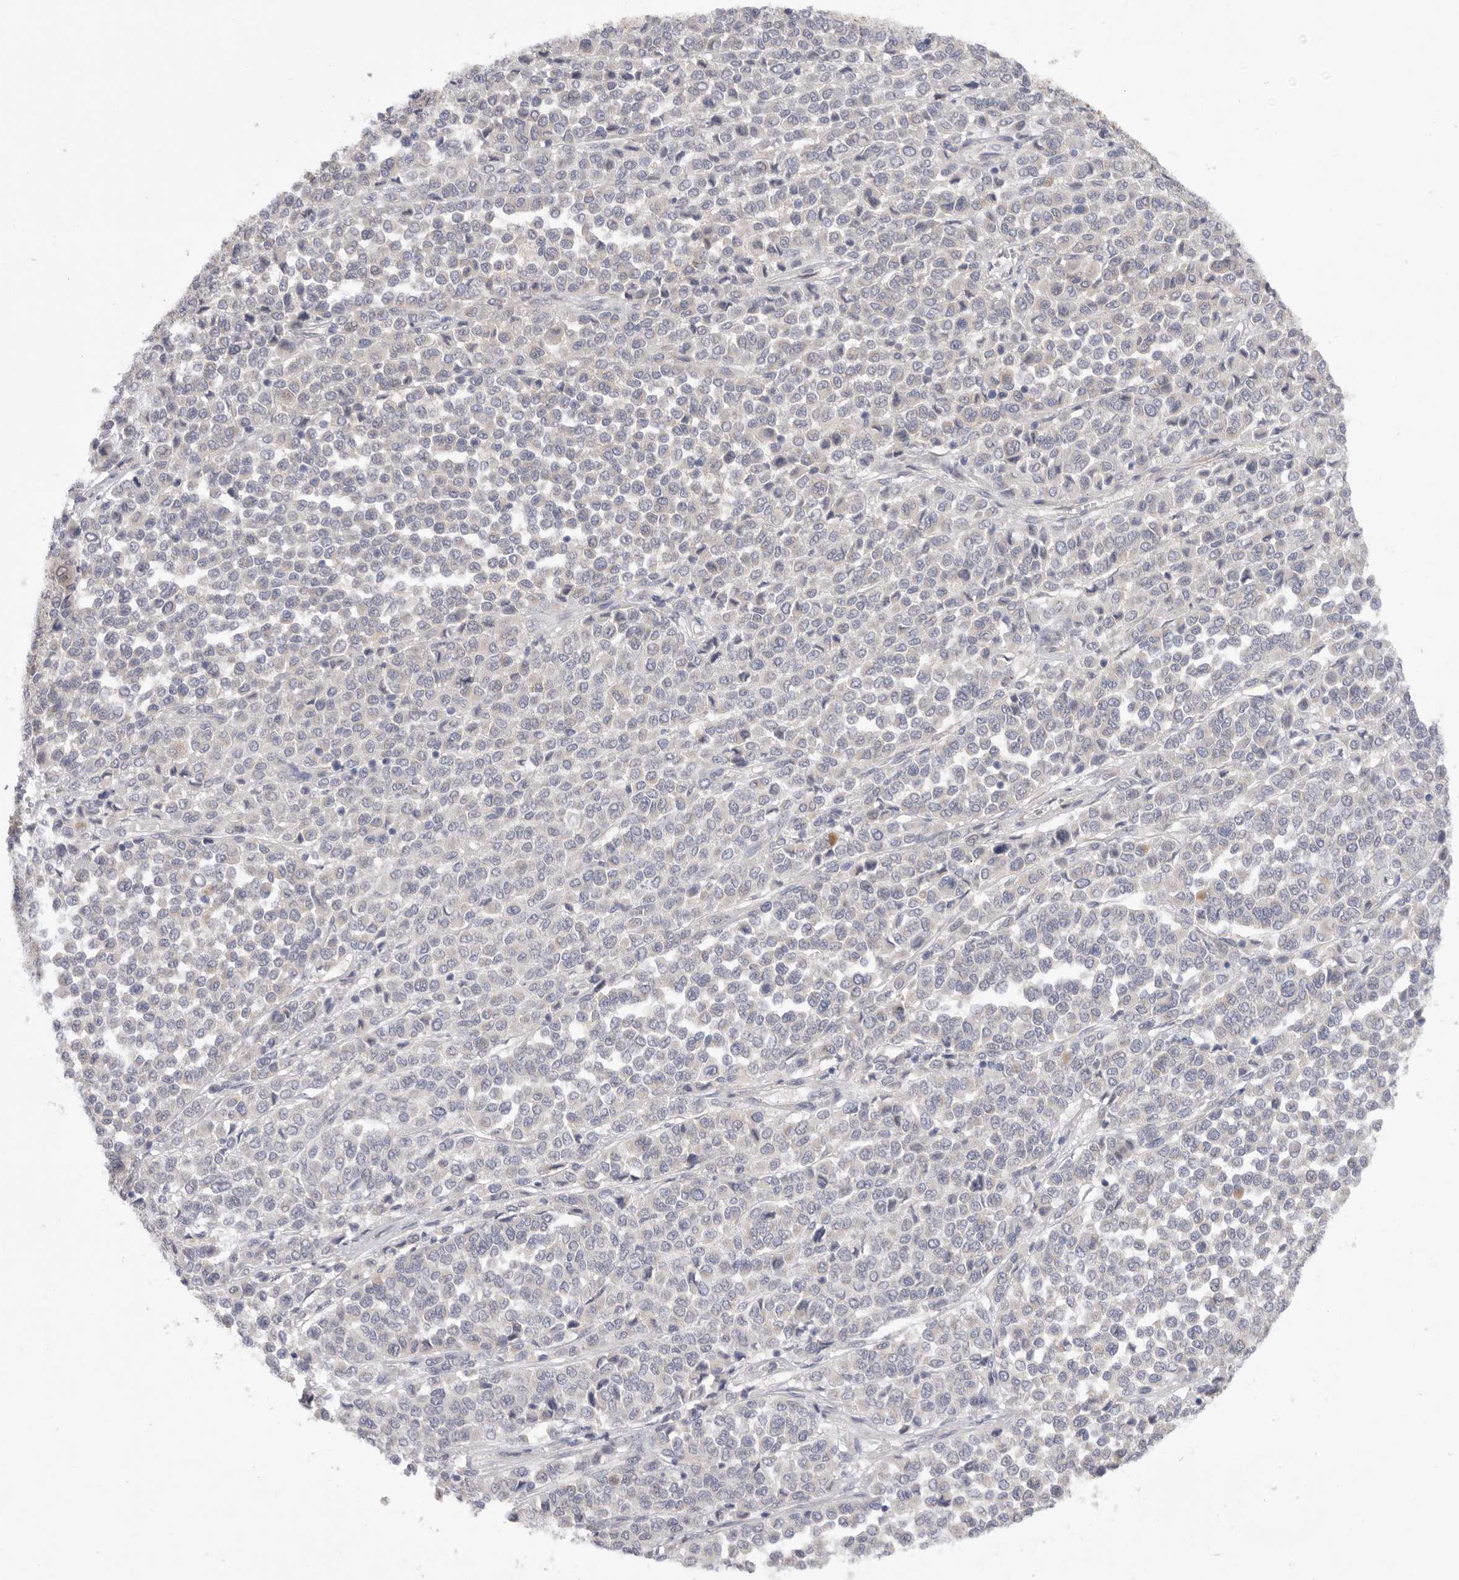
{"staining": {"intensity": "negative", "quantity": "none", "location": "none"}, "tissue": "melanoma", "cell_type": "Tumor cells", "image_type": "cancer", "snomed": [{"axis": "morphology", "description": "Malignant melanoma, Metastatic site"}, {"axis": "topography", "description": "Pancreas"}], "caption": "Immunohistochemical staining of human melanoma demonstrates no significant expression in tumor cells.", "gene": "MTFR1L", "patient": {"sex": "female", "age": 30}}